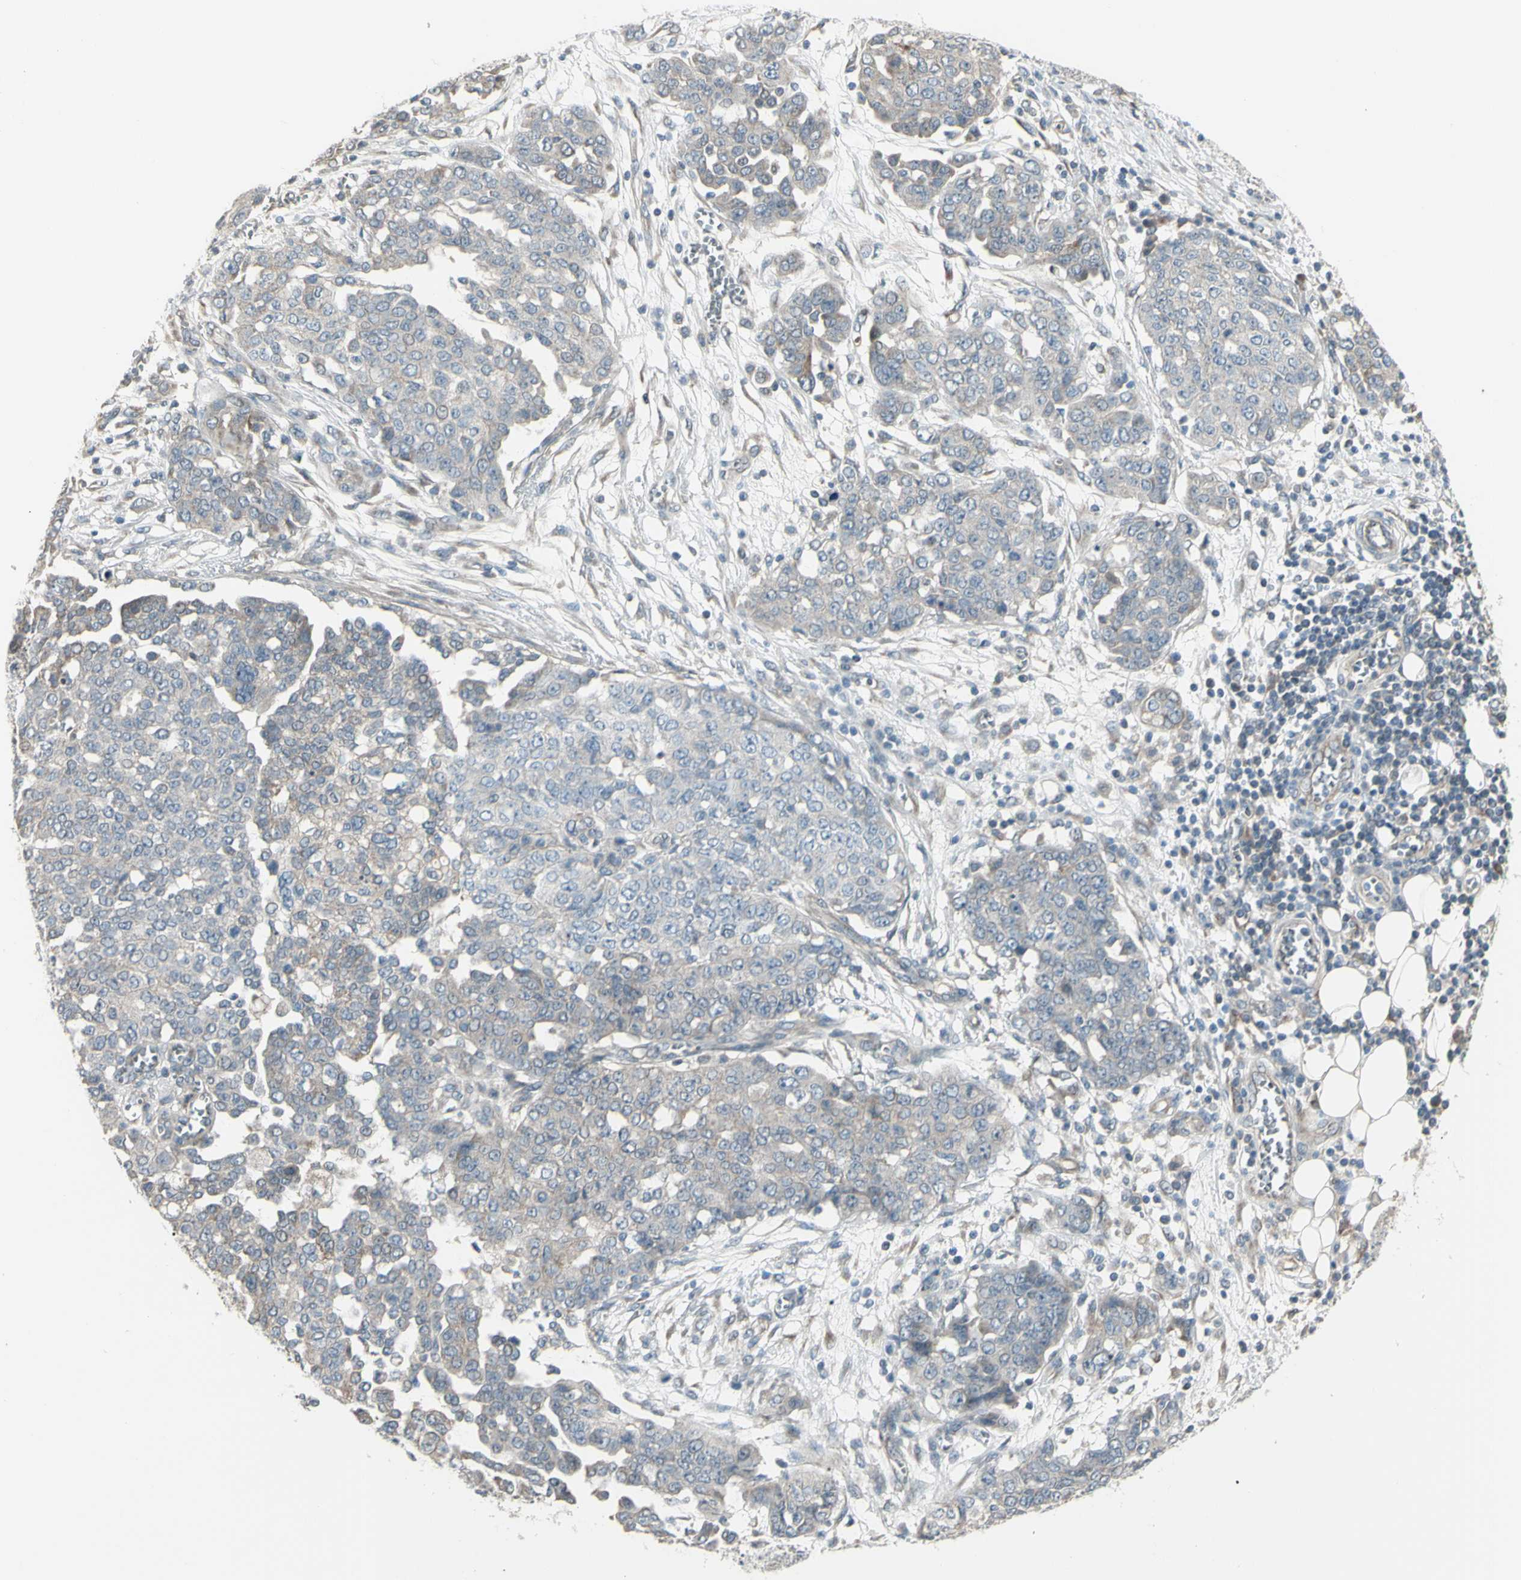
{"staining": {"intensity": "negative", "quantity": "none", "location": "none"}, "tissue": "ovarian cancer", "cell_type": "Tumor cells", "image_type": "cancer", "snomed": [{"axis": "morphology", "description": "Cystadenocarcinoma, serous, NOS"}, {"axis": "topography", "description": "Soft tissue"}, {"axis": "topography", "description": "Ovary"}], "caption": "Immunohistochemistry (IHC) micrograph of neoplastic tissue: human ovarian cancer (serous cystadenocarcinoma) stained with DAB (3,3'-diaminobenzidine) reveals no significant protein expression in tumor cells.", "gene": "NAXD", "patient": {"sex": "female", "age": 57}}